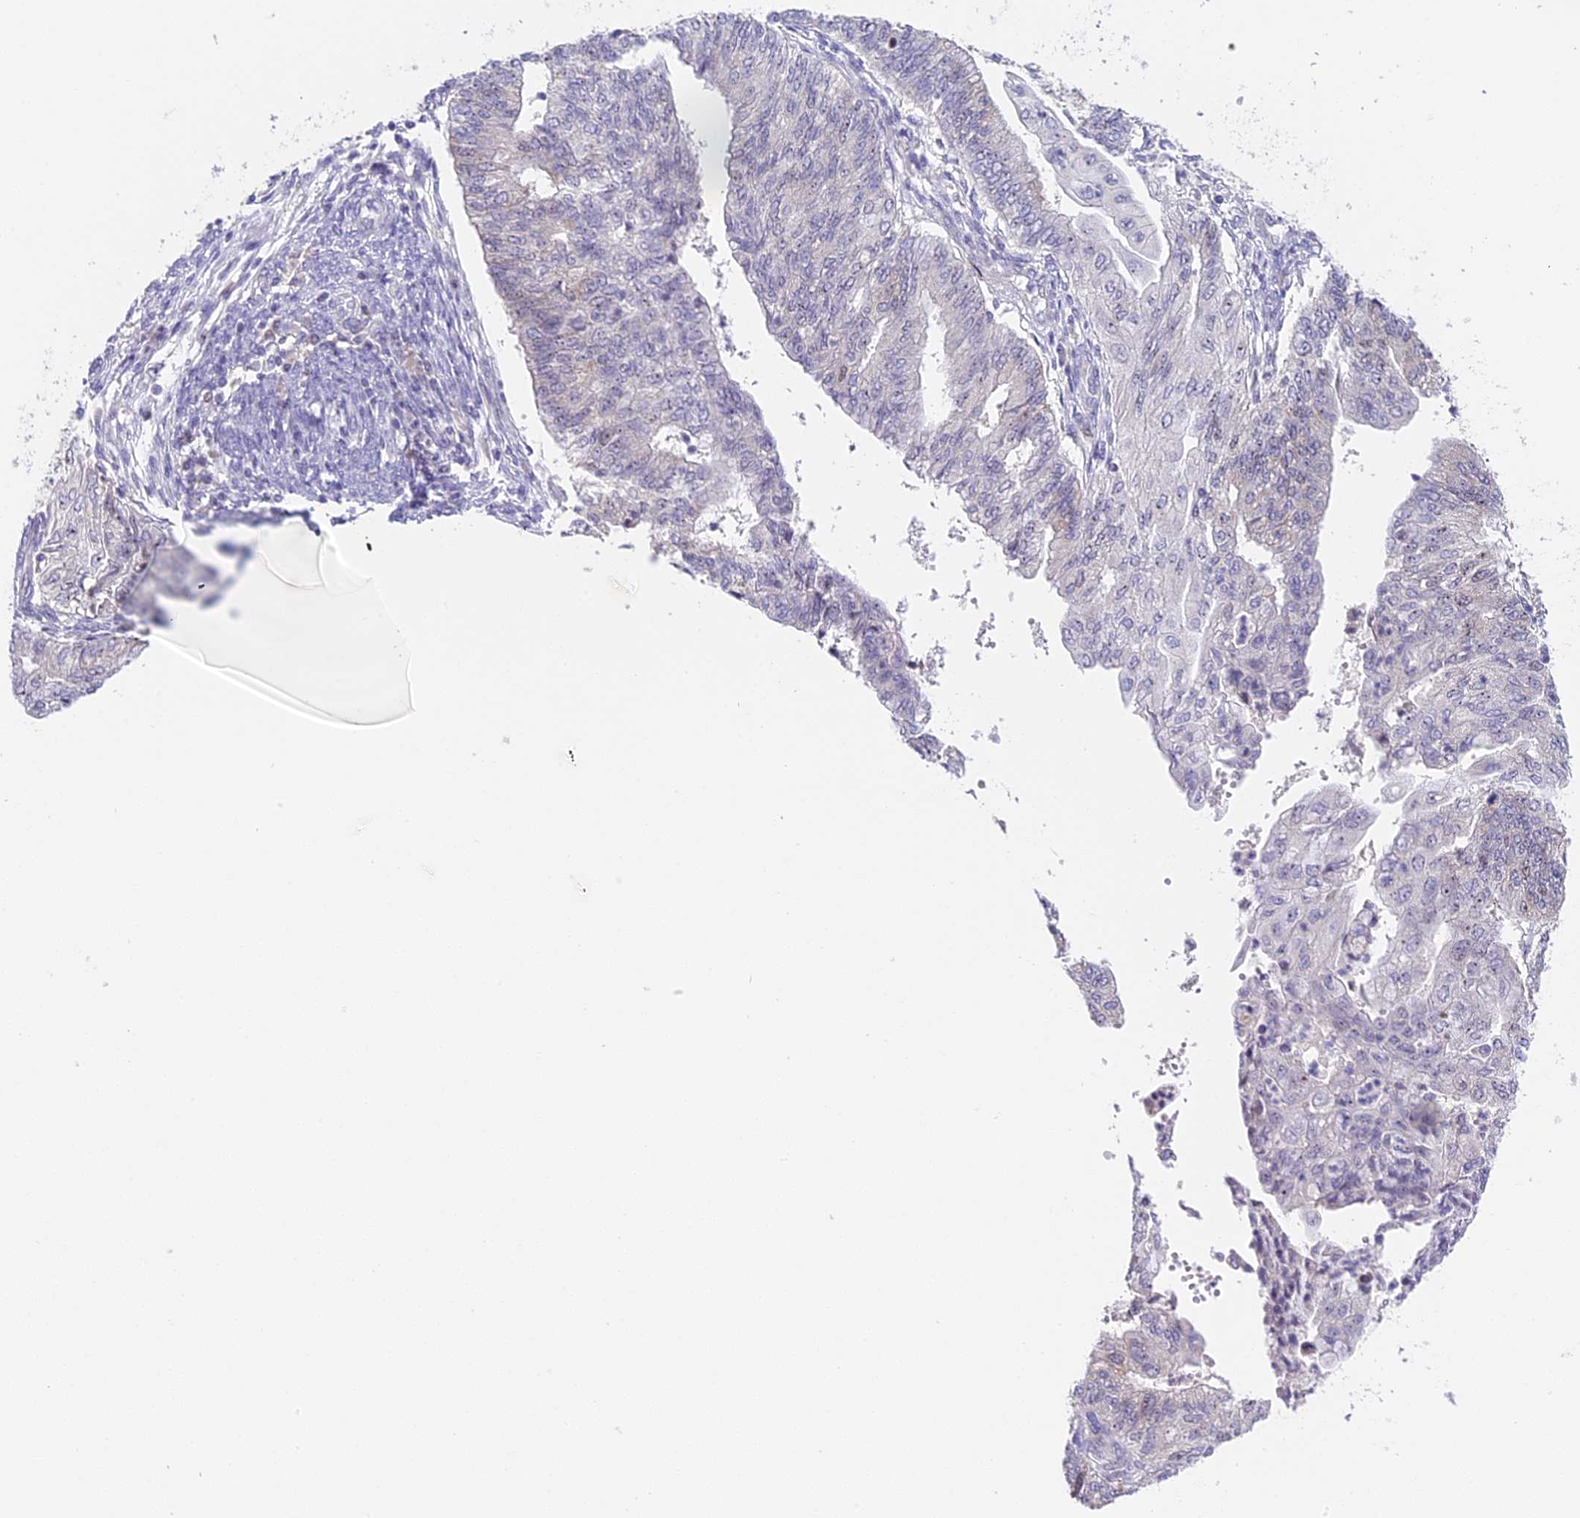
{"staining": {"intensity": "negative", "quantity": "none", "location": "none"}, "tissue": "endometrial cancer", "cell_type": "Tumor cells", "image_type": "cancer", "snomed": [{"axis": "morphology", "description": "Adenocarcinoma, NOS"}, {"axis": "topography", "description": "Endometrium"}], "caption": "This is an immunohistochemistry (IHC) photomicrograph of adenocarcinoma (endometrial). There is no expression in tumor cells.", "gene": "RAD51", "patient": {"sex": "female", "age": 59}}